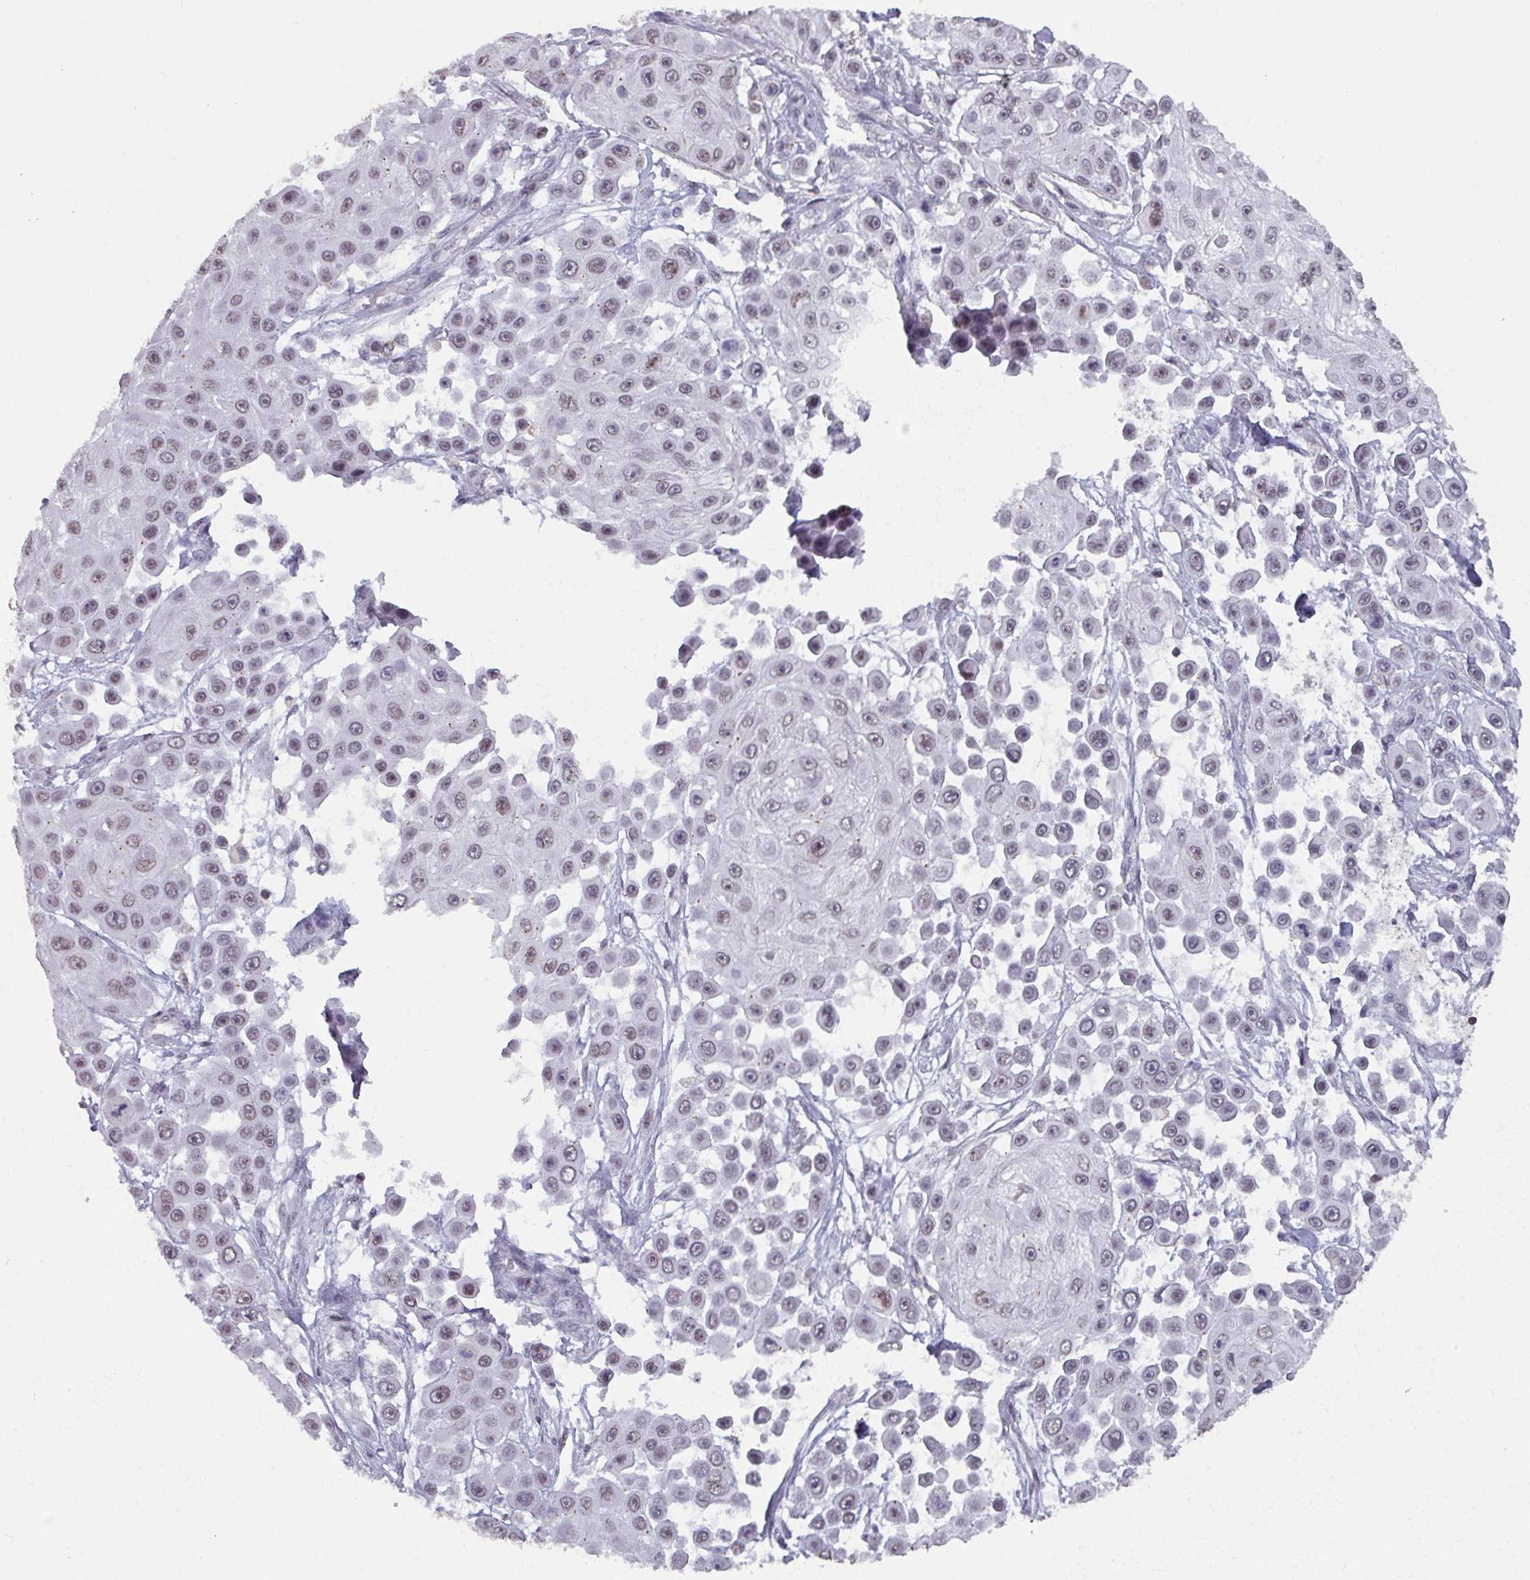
{"staining": {"intensity": "weak", "quantity": ">75%", "location": "nuclear"}, "tissue": "skin cancer", "cell_type": "Tumor cells", "image_type": "cancer", "snomed": [{"axis": "morphology", "description": "Squamous cell carcinoma, NOS"}, {"axis": "topography", "description": "Skin"}], "caption": "Skin cancer (squamous cell carcinoma) was stained to show a protein in brown. There is low levels of weak nuclear expression in approximately >75% of tumor cells.", "gene": "RASAL3", "patient": {"sex": "male", "age": 67}}